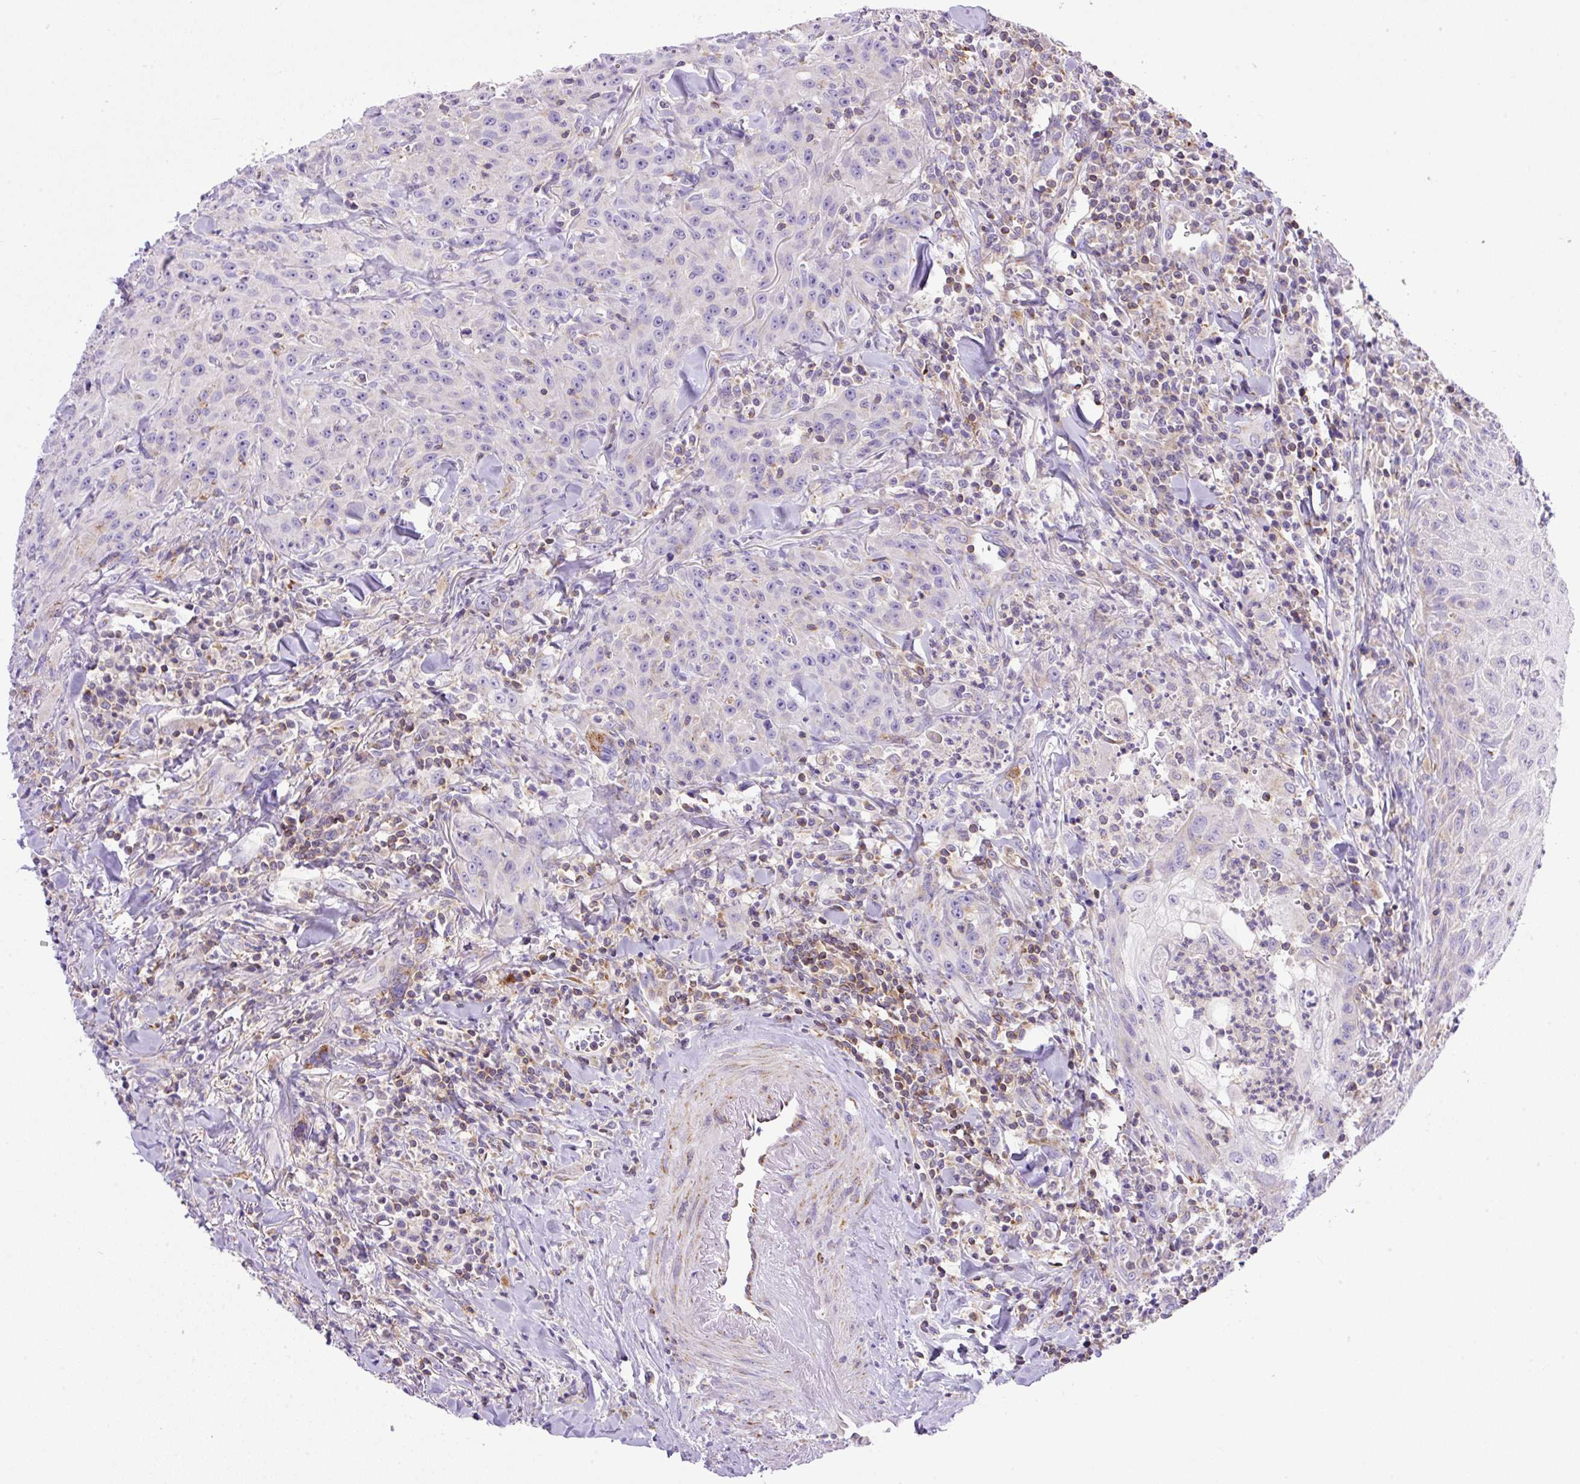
{"staining": {"intensity": "negative", "quantity": "none", "location": "none"}, "tissue": "head and neck cancer", "cell_type": "Tumor cells", "image_type": "cancer", "snomed": [{"axis": "morphology", "description": "Normal tissue, NOS"}, {"axis": "morphology", "description": "Squamous cell carcinoma, NOS"}, {"axis": "topography", "description": "Oral tissue"}, {"axis": "topography", "description": "Head-Neck"}], "caption": "Immunohistochemical staining of human squamous cell carcinoma (head and neck) displays no significant expression in tumor cells. (Stains: DAB immunohistochemistry with hematoxylin counter stain, Microscopy: brightfield microscopy at high magnification).", "gene": "NF1", "patient": {"sex": "female", "age": 70}}